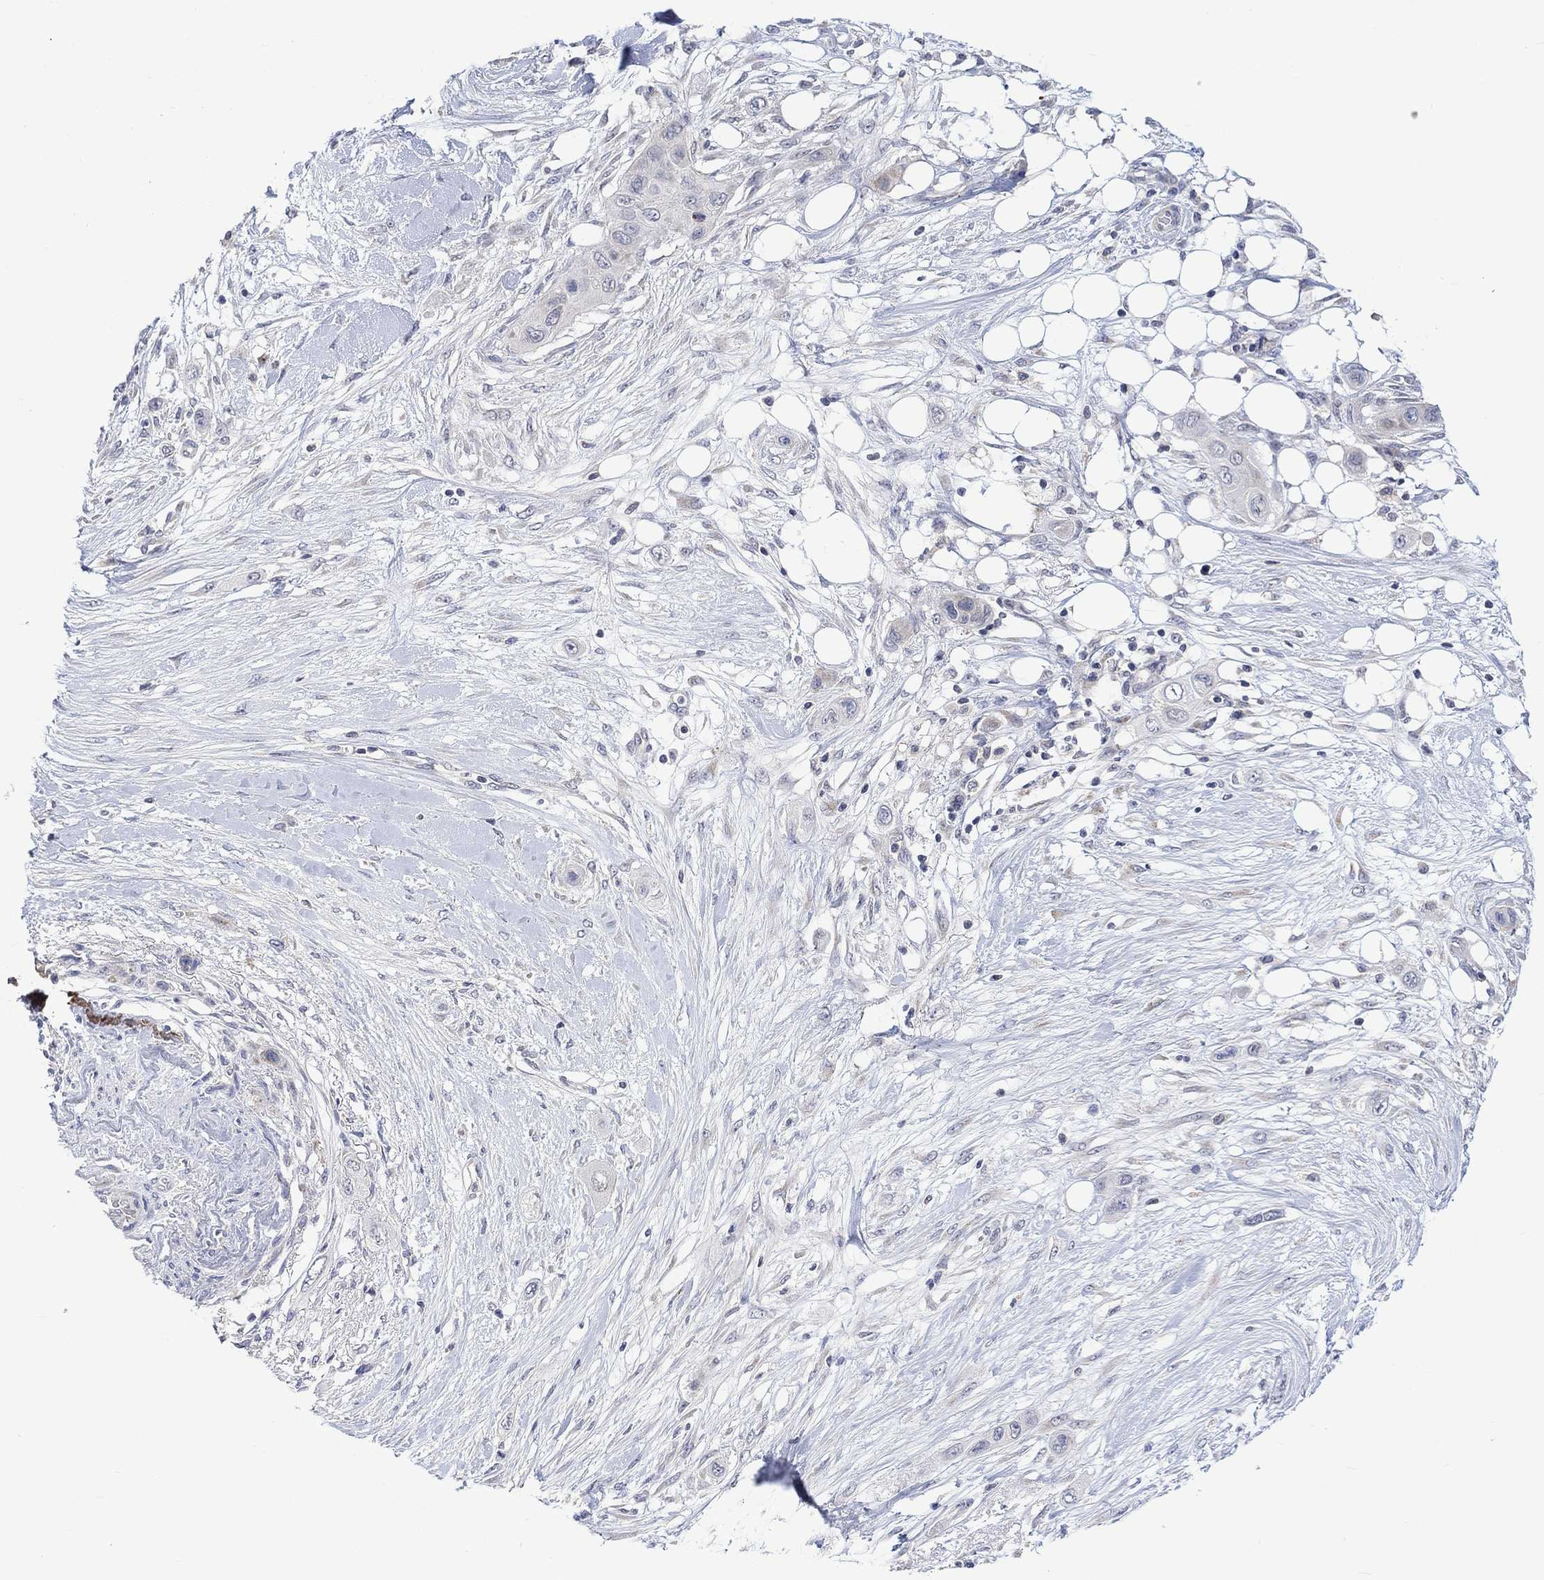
{"staining": {"intensity": "negative", "quantity": "none", "location": "none"}, "tissue": "skin cancer", "cell_type": "Tumor cells", "image_type": "cancer", "snomed": [{"axis": "morphology", "description": "Squamous cell carcinoma, NOS"}, {"axis": "topography", "description": "Skin"}], "caption": "Tumor cells are negative for brown protein staining in skin squamous cell carcinoma.", "gene": "SLC48A1", "patient": {"sex": "male", "age": 79}}